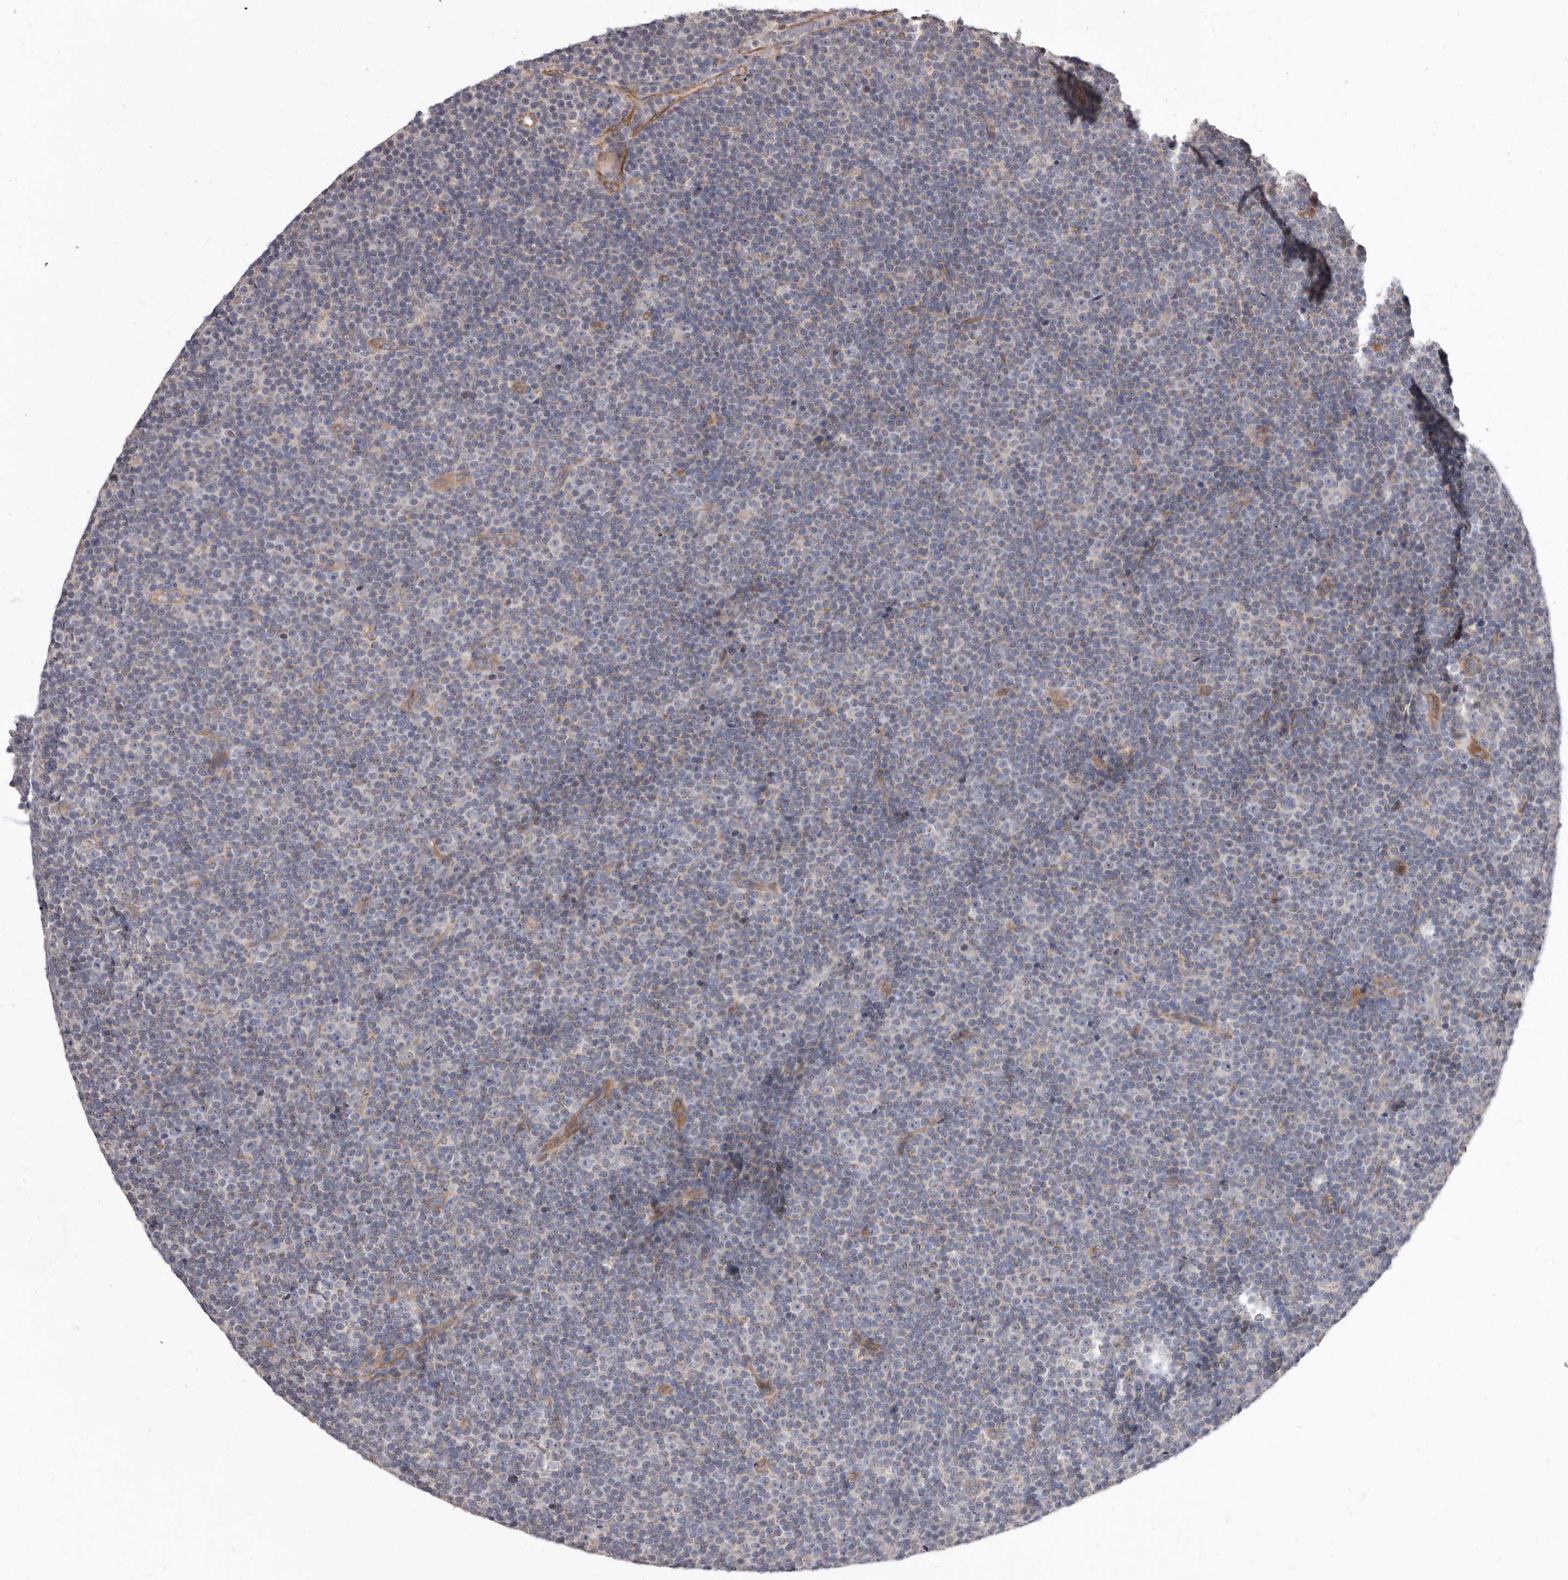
{"staining": {"intensity": "weak", "quantity": "25%-75%", "location": "cytoplasmic/membranous"}, "tissue": "lymphoma", "cell_type": "Tumor cells", "image_type": "cancer", "snomed": [{"axis": "morphology", "description": "Malignant lymphoma, non-Hodgkin's type, Low grade"}, {"axis": "topography", "description": "Lymph node"}], "caption": "Tumor cells exhibit low levels of weak cytoplasmic/membranous expression in about 25%-75% of cells in low-grade malignant lymphoma, non-Hodgkin's type. (IHC, brightfield microscopy, high magnification).", "gene": "FMO2", "patient": {"sex": "female", "age": 67}}